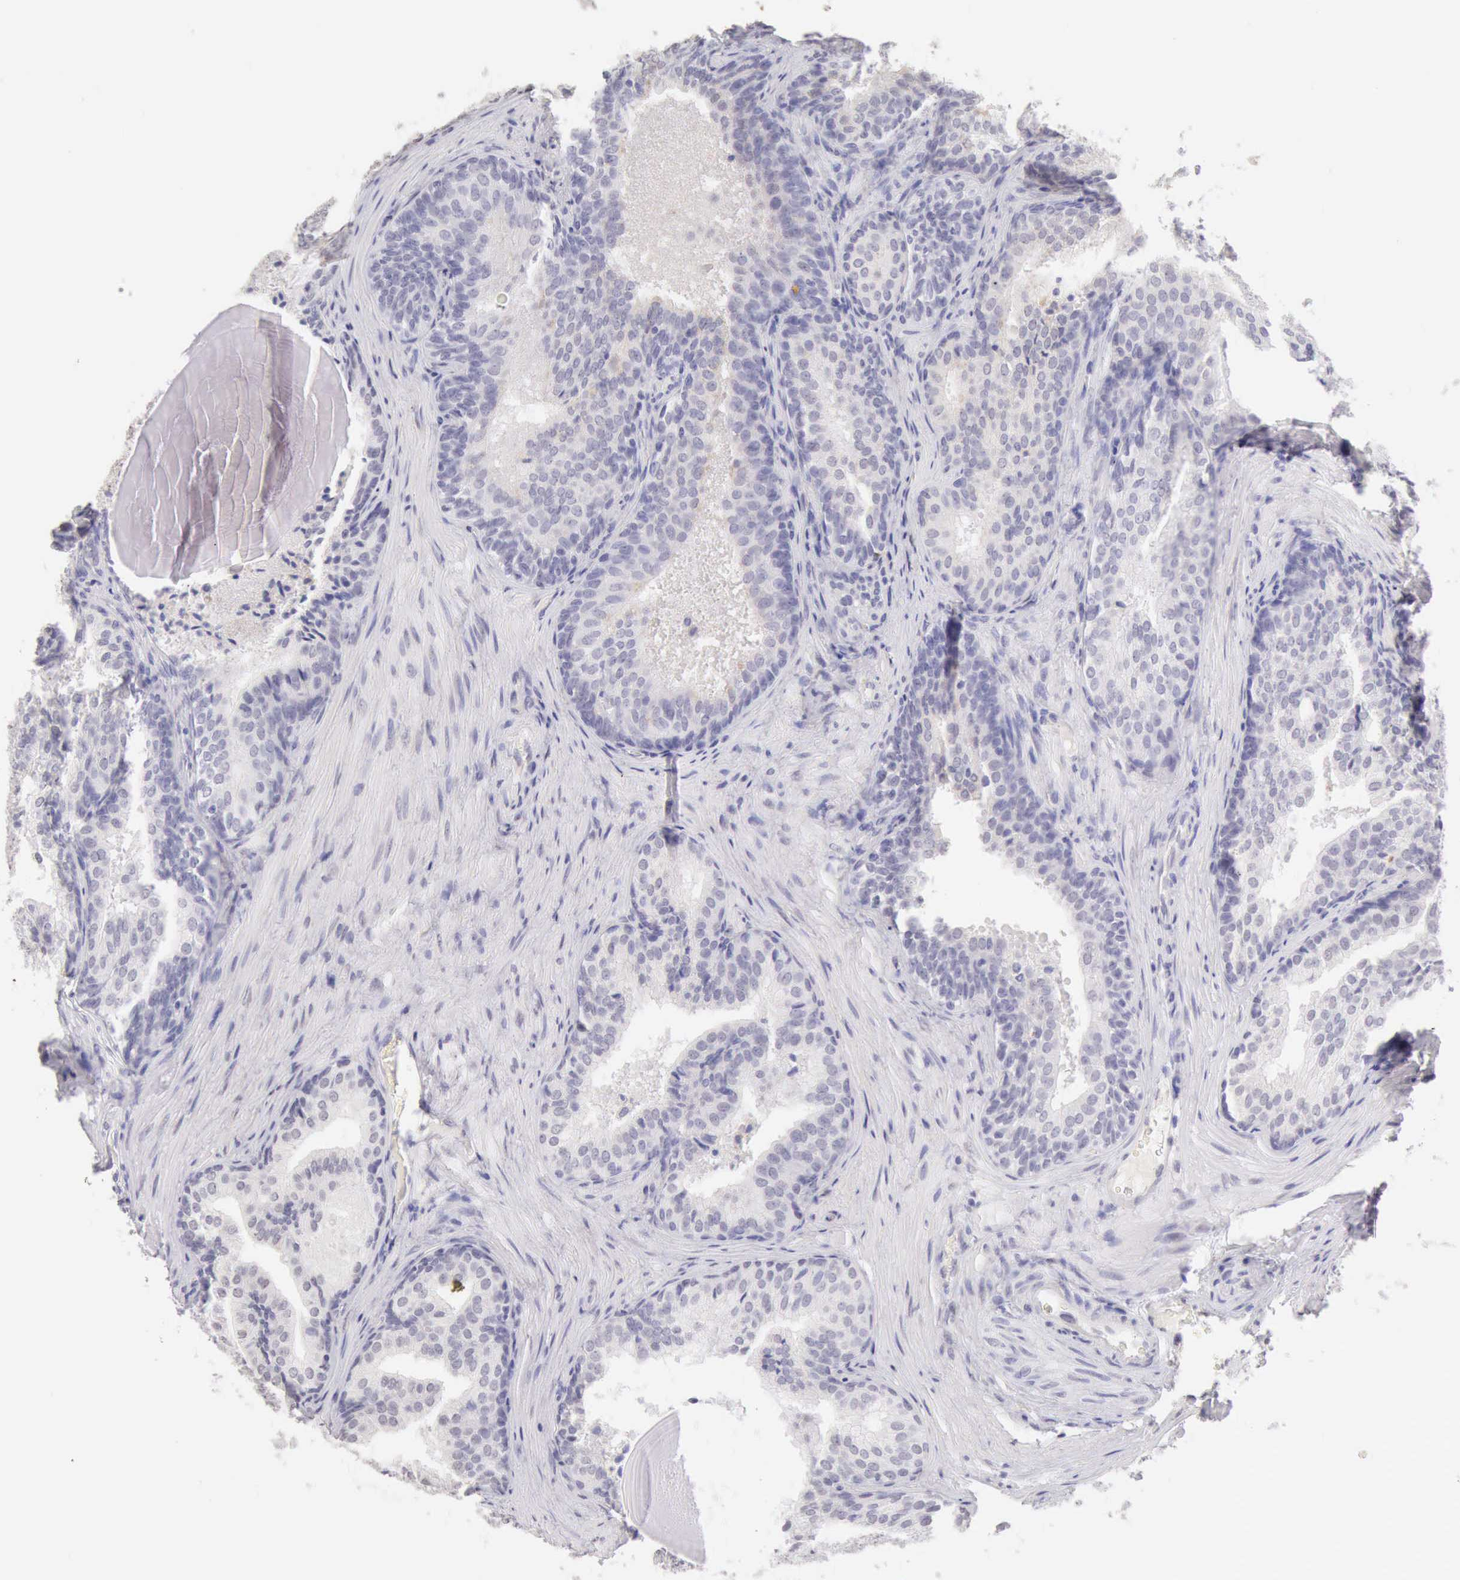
{"staining": {"intensity": "negative", "quantity": "none", "location": "none"}, "tissue": "prostate cancer", "cell_type": "Tumor cells", "image_type": "cancer", "snomed": [{"axis": "morphology", "description": "Adenocarcinoma, Low grade"}, {"axis": "topography", "description": "Prostate"}], "caption": "The immunohistochemistry (IHC) photomicrograph has no significant positivity in tumor cells of prostate cancer tissue.", "gene": "RNASE1", "patient": {"sex": "male", "age": 69}}